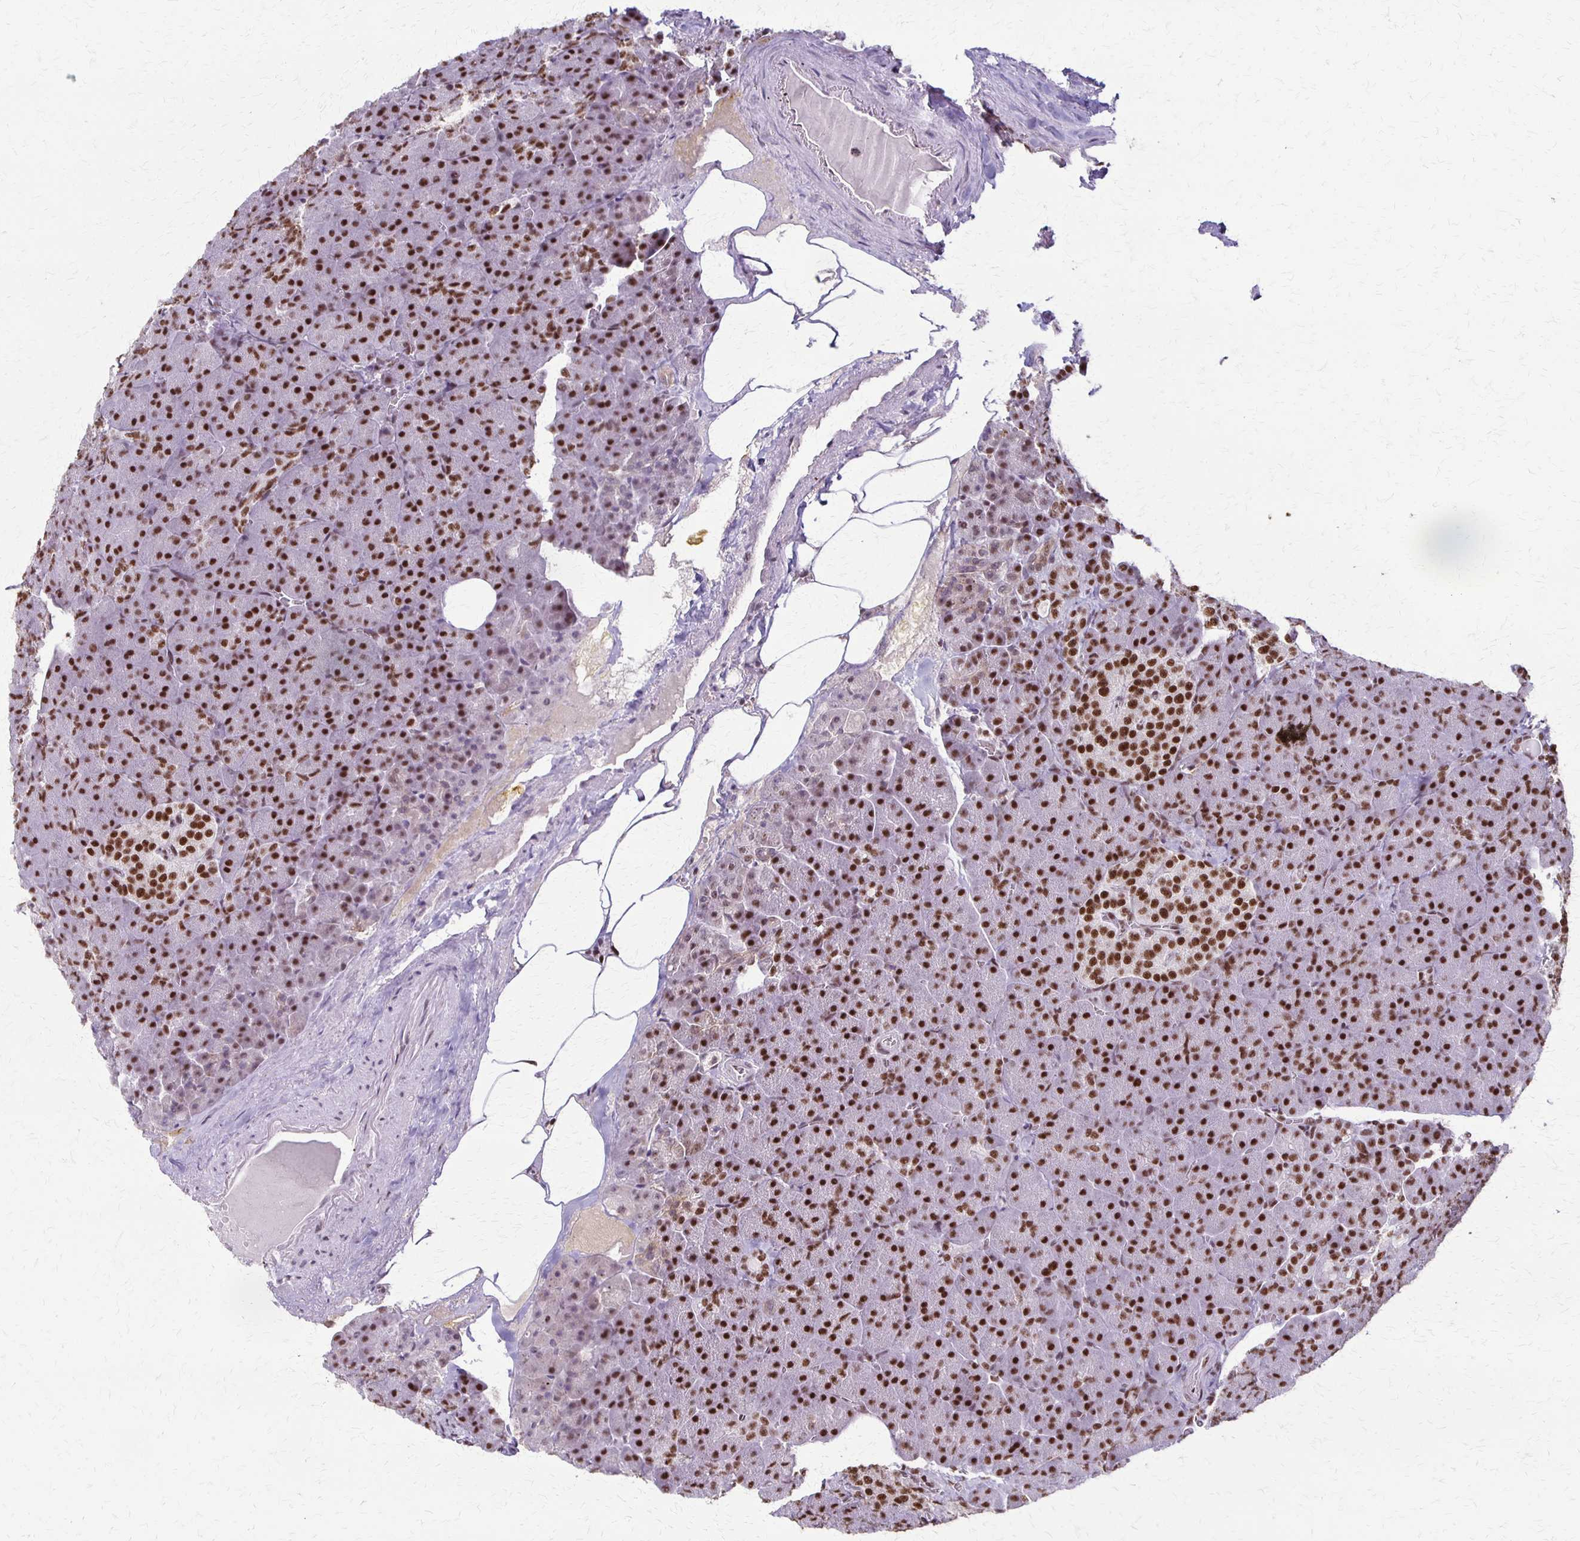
{"staining": {"intensity": "strong", "quantity": ">75%", "location": "nuclear"}, "tissue": "pancreas", "cell_type": "Exocrine glandular cells", "image_type": "normal", "snomed": [{"axis": "morphology", "description": "Normal tissue, NOS"}, {"axis": "topography", "description": "Pancreas"}], "caption": "Immunohistochemistry (IHC) of normal pancreas displays high levels of strong nuclear expression in approximately >75% of exocrine glandular cells.", "gene": "XRCC6", "patient": {"sex": "female", "age": 74}}